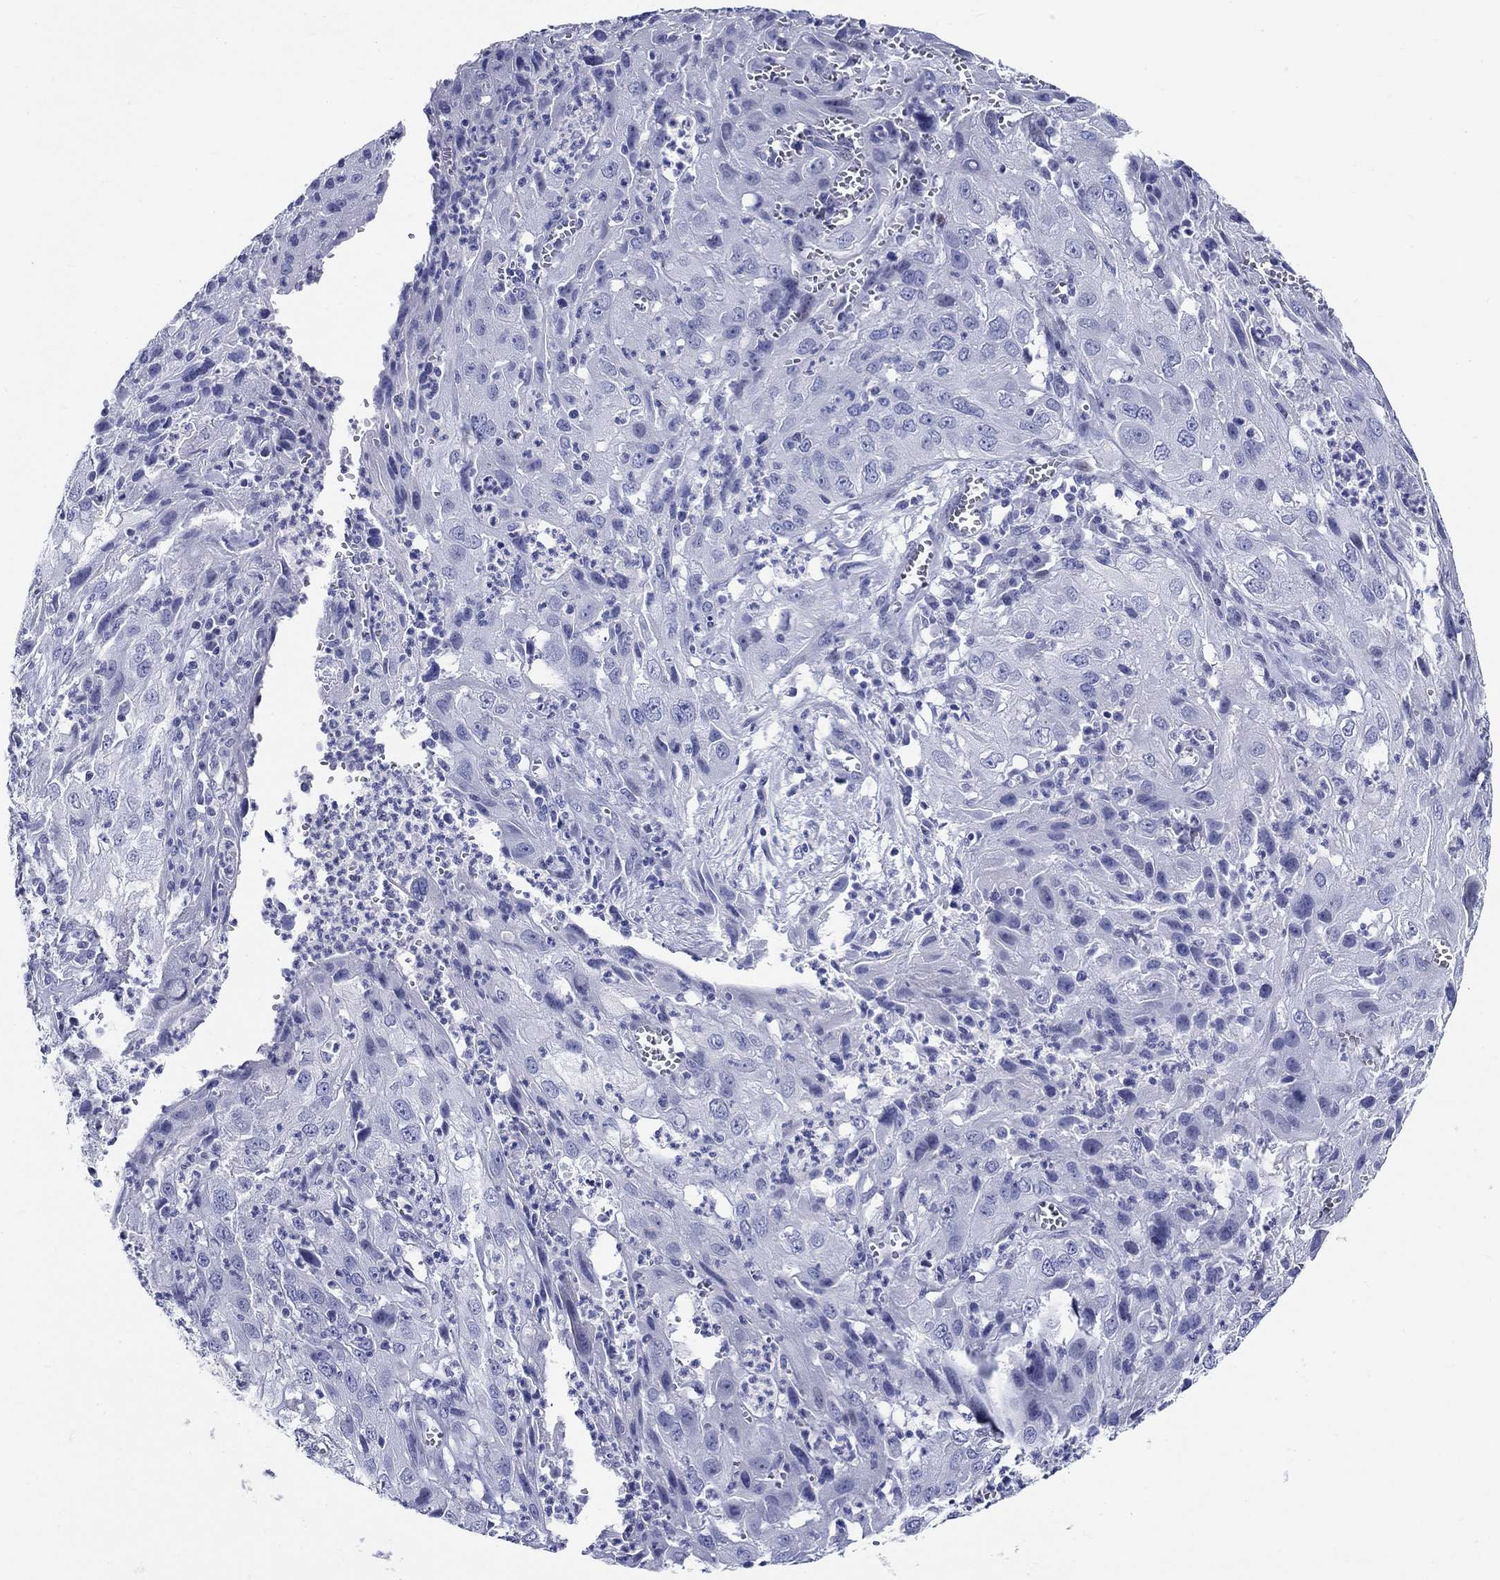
{"staining": {"intensity": "negative", "quantity": "none", "location": "none"}, "tissue": "cervical cancer", "cell_type": "Tumor cells", "image_type": "cancer", "snomed": [{"axis": "morphology", "description": "Squamous cell carcinoma, NOS"}, {"axis": "topography", "description": "Cervix"}], "caption": "IHC of cervical squamous cell carcinoma shows no staining in tumor cells. (Immunohistochemistry, brightfield microscopy, high magnification).", "gene": "CRYGS", "patient": {"sex": "female", "age": 32}}